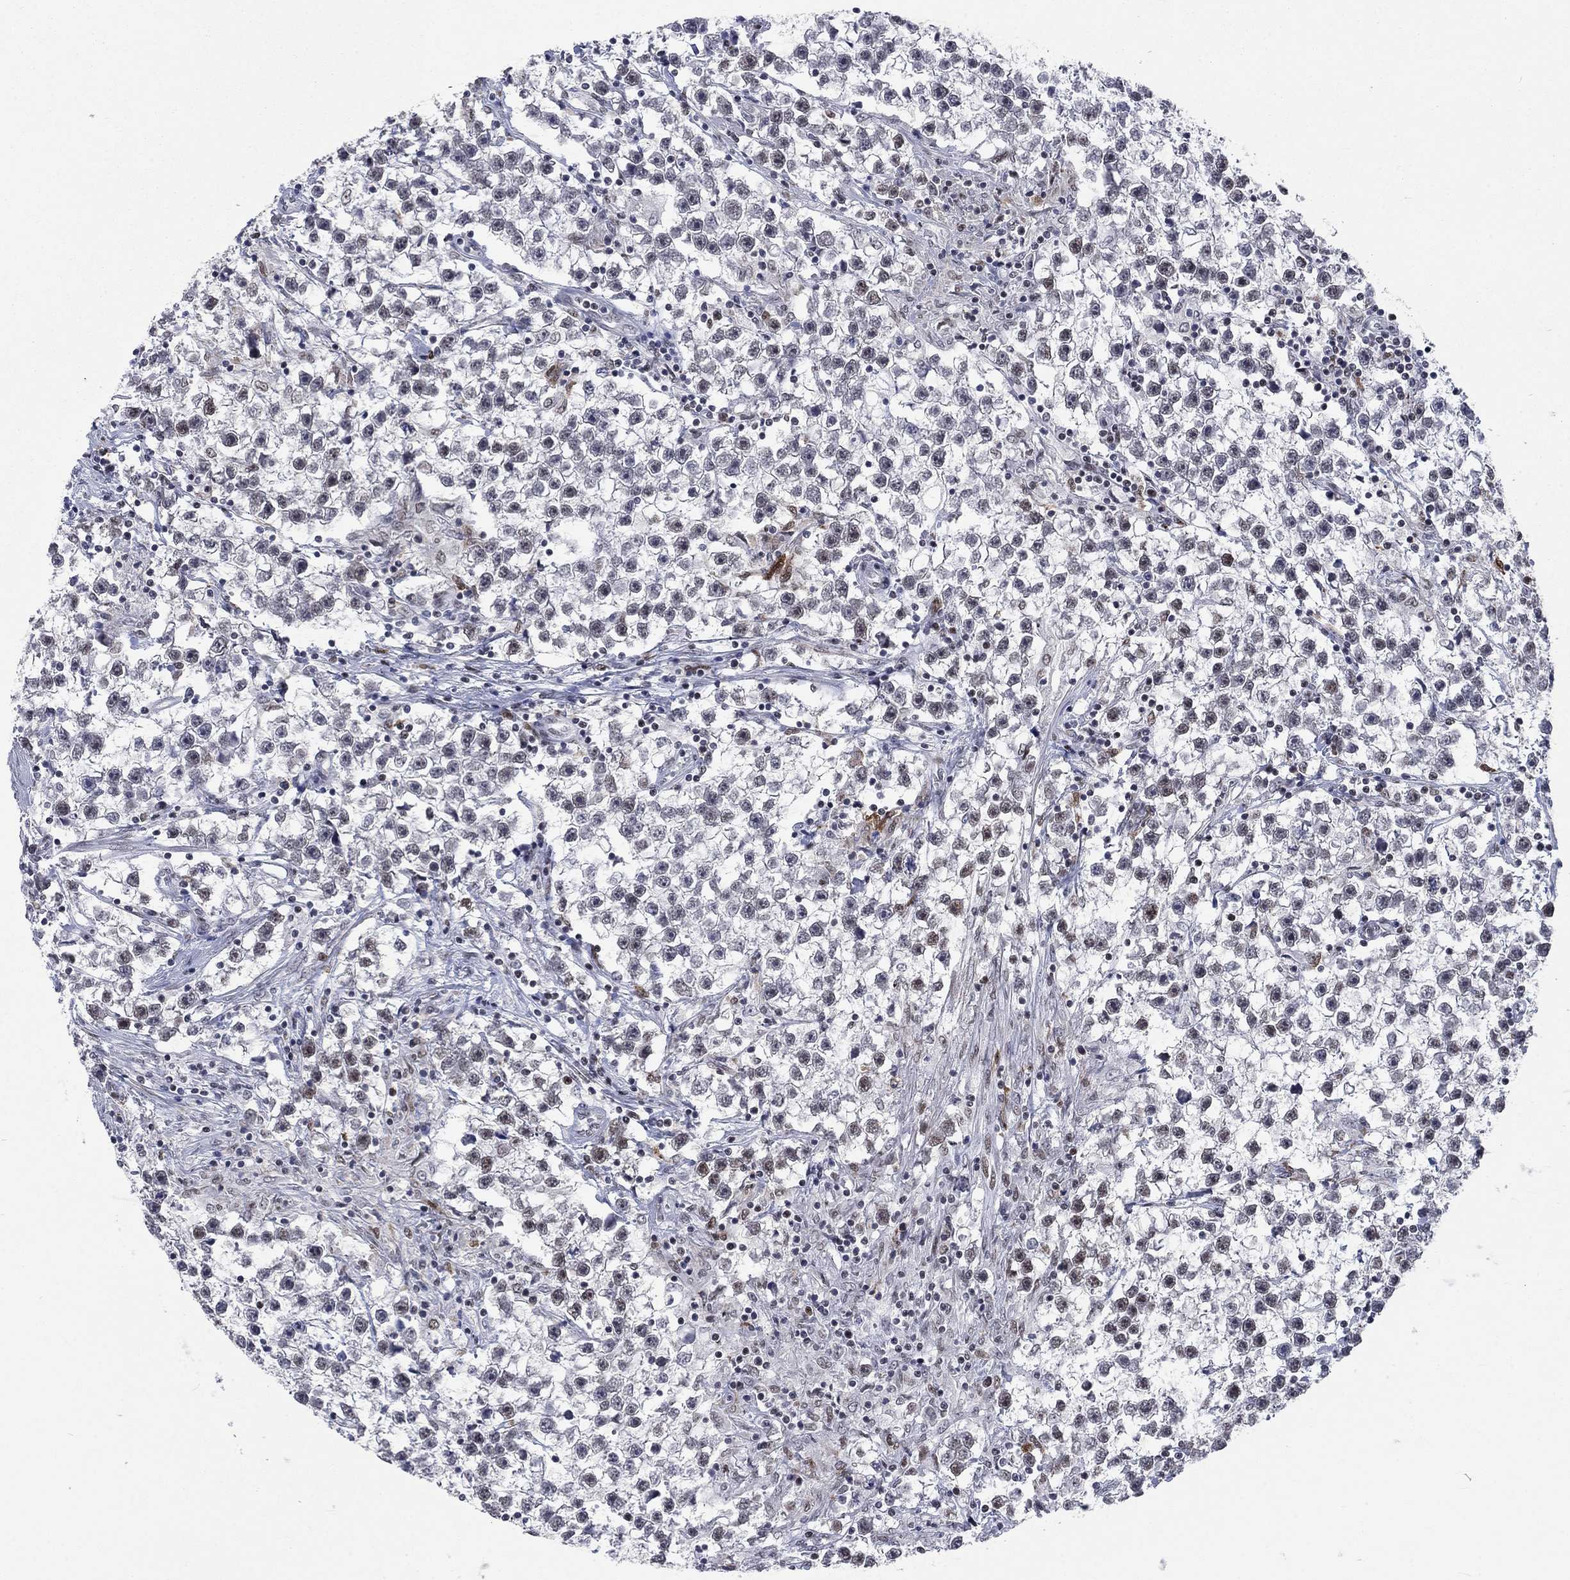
{"staining": {"intensity": "negative", "quantity": "none", "location": "none"}, "tissue": "testis cancer", "cell_type": "Tumor cells", "image_type": "cancer", "snomed": [{"axis": "morphology", "description": "Seminoma, NOS"}, {"axis": "topography", "description": "Testis"}], "caption": "IHC of human testis cancer exhibits no positivity in tumor cells. (DAB (3,3'-diaminobenzidine) immunohistochemistry (IHC) with hematoxylin counter stain).", "gene": "HCFC1", "patient": {"sex": "male", "age": 59}}